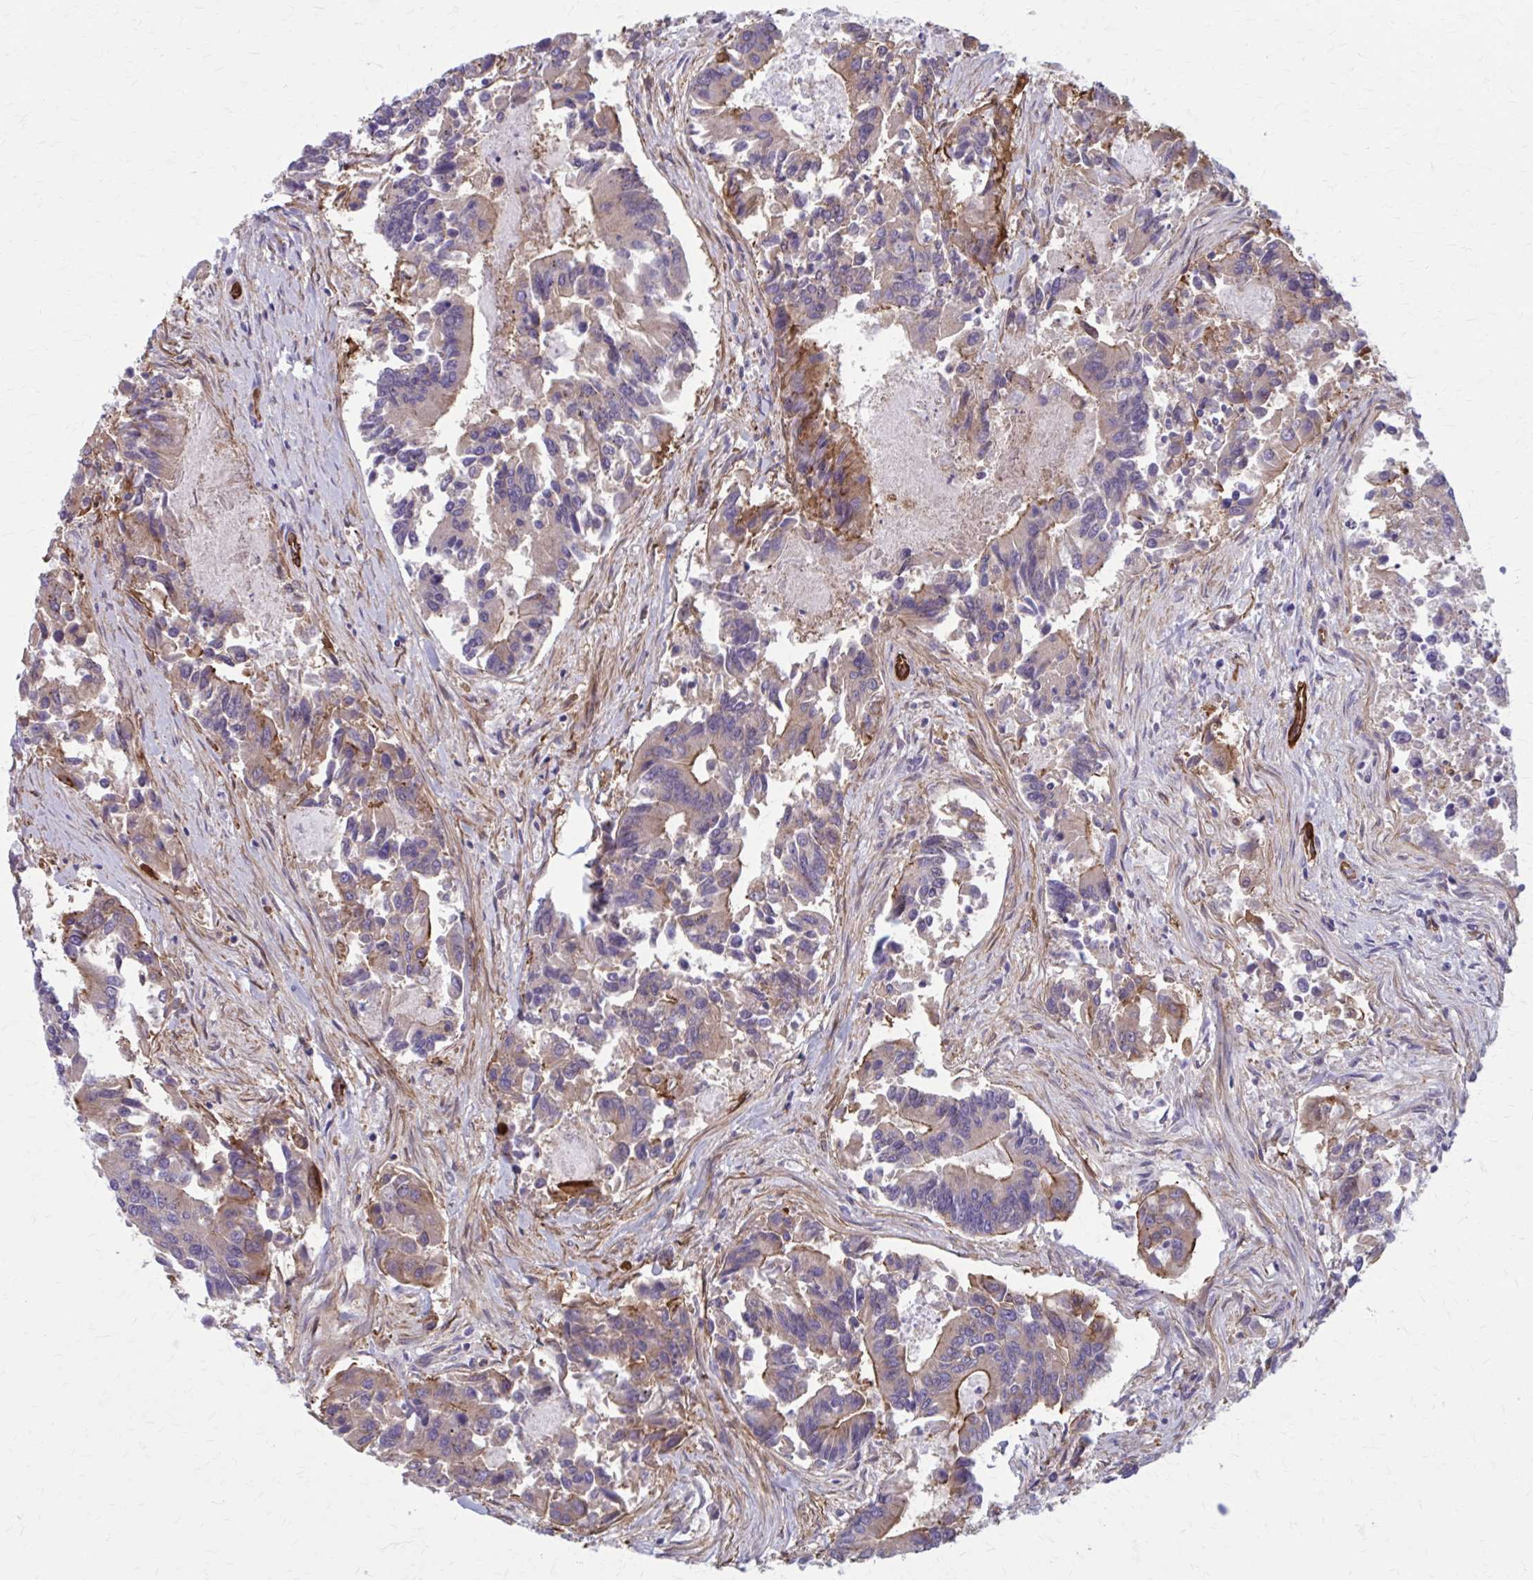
{"staining": {"intensity": "moderate", "quantity": "<25%", "location": "cytoplasmic/membranous"}, "tissue": "colorectal cancer", "cell_type": "Tumor cells", "image_type": "cancer", "snomed": [{"axis": "morphology", "description": "Adenocarcinoma, NOS"}, {"axis": "topography", "description": "Colon"}], "caption": "This is an image of immunohistochemistry staining of colorectal cancer, which shows moderate positivity in the cytoplasmic/membranous of tumor cells.", "gene": "ZDHHC7", "patient": {"sex": "female", "age": 67}}